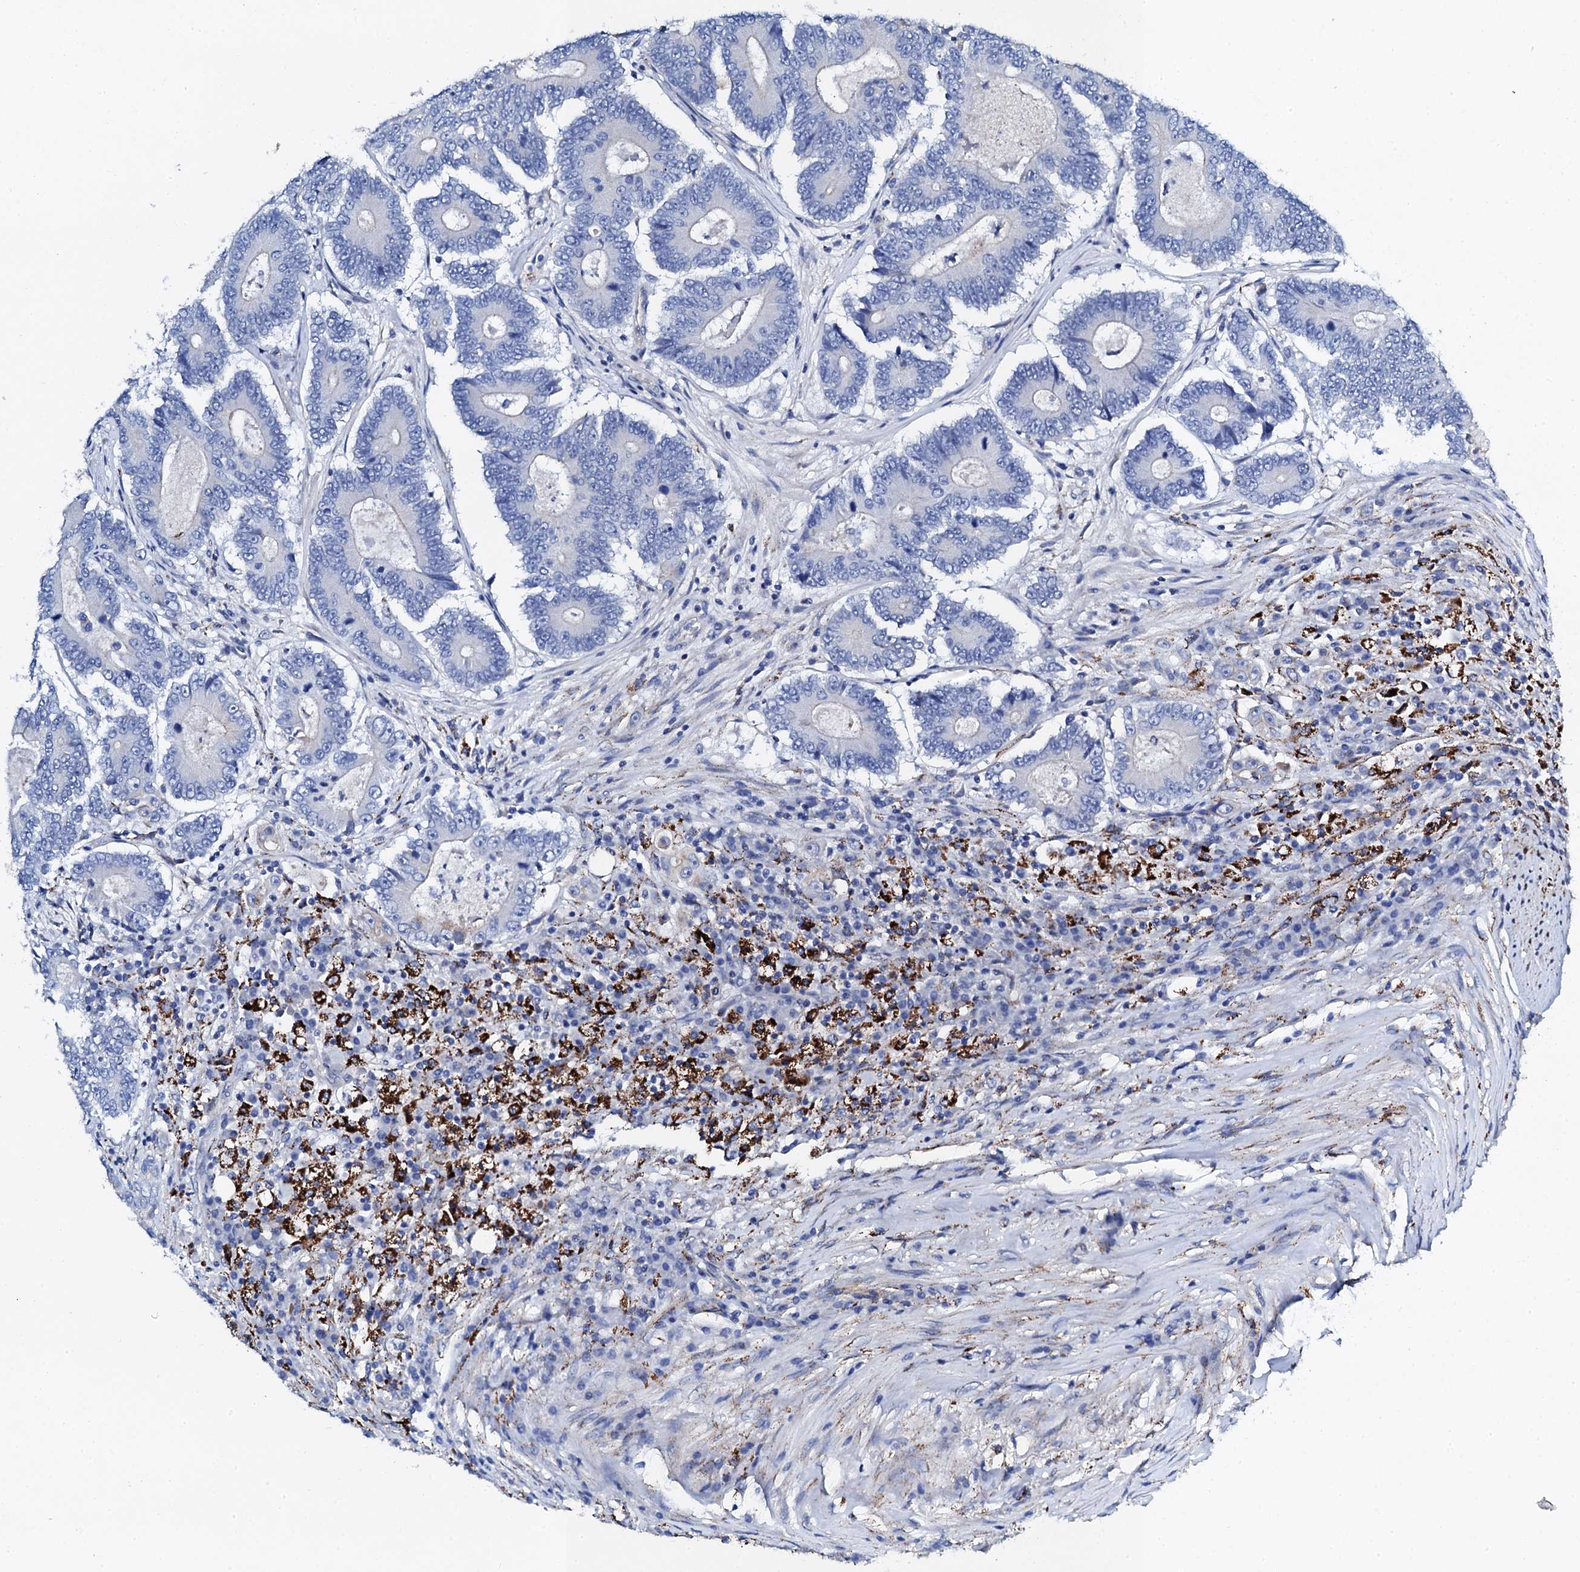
{"staining": {"intensity": "negative", "quantity": "none", "location": "none"}, "tissue": "colorectal cancer", "cell_type": "Tumor cells", "image_type": "cancer", "snomed": [{"axis": "morphology", "description": "Adenocarcinoma, NOS"}, {"axis": "topography", "description": "Colon"}], "caption": "Immunohistochemical staining of colorectal cancer shows no significant staining in tumor cells.", "gene": "KLHL32", "patient": {"sex": "male", "age": 83}}